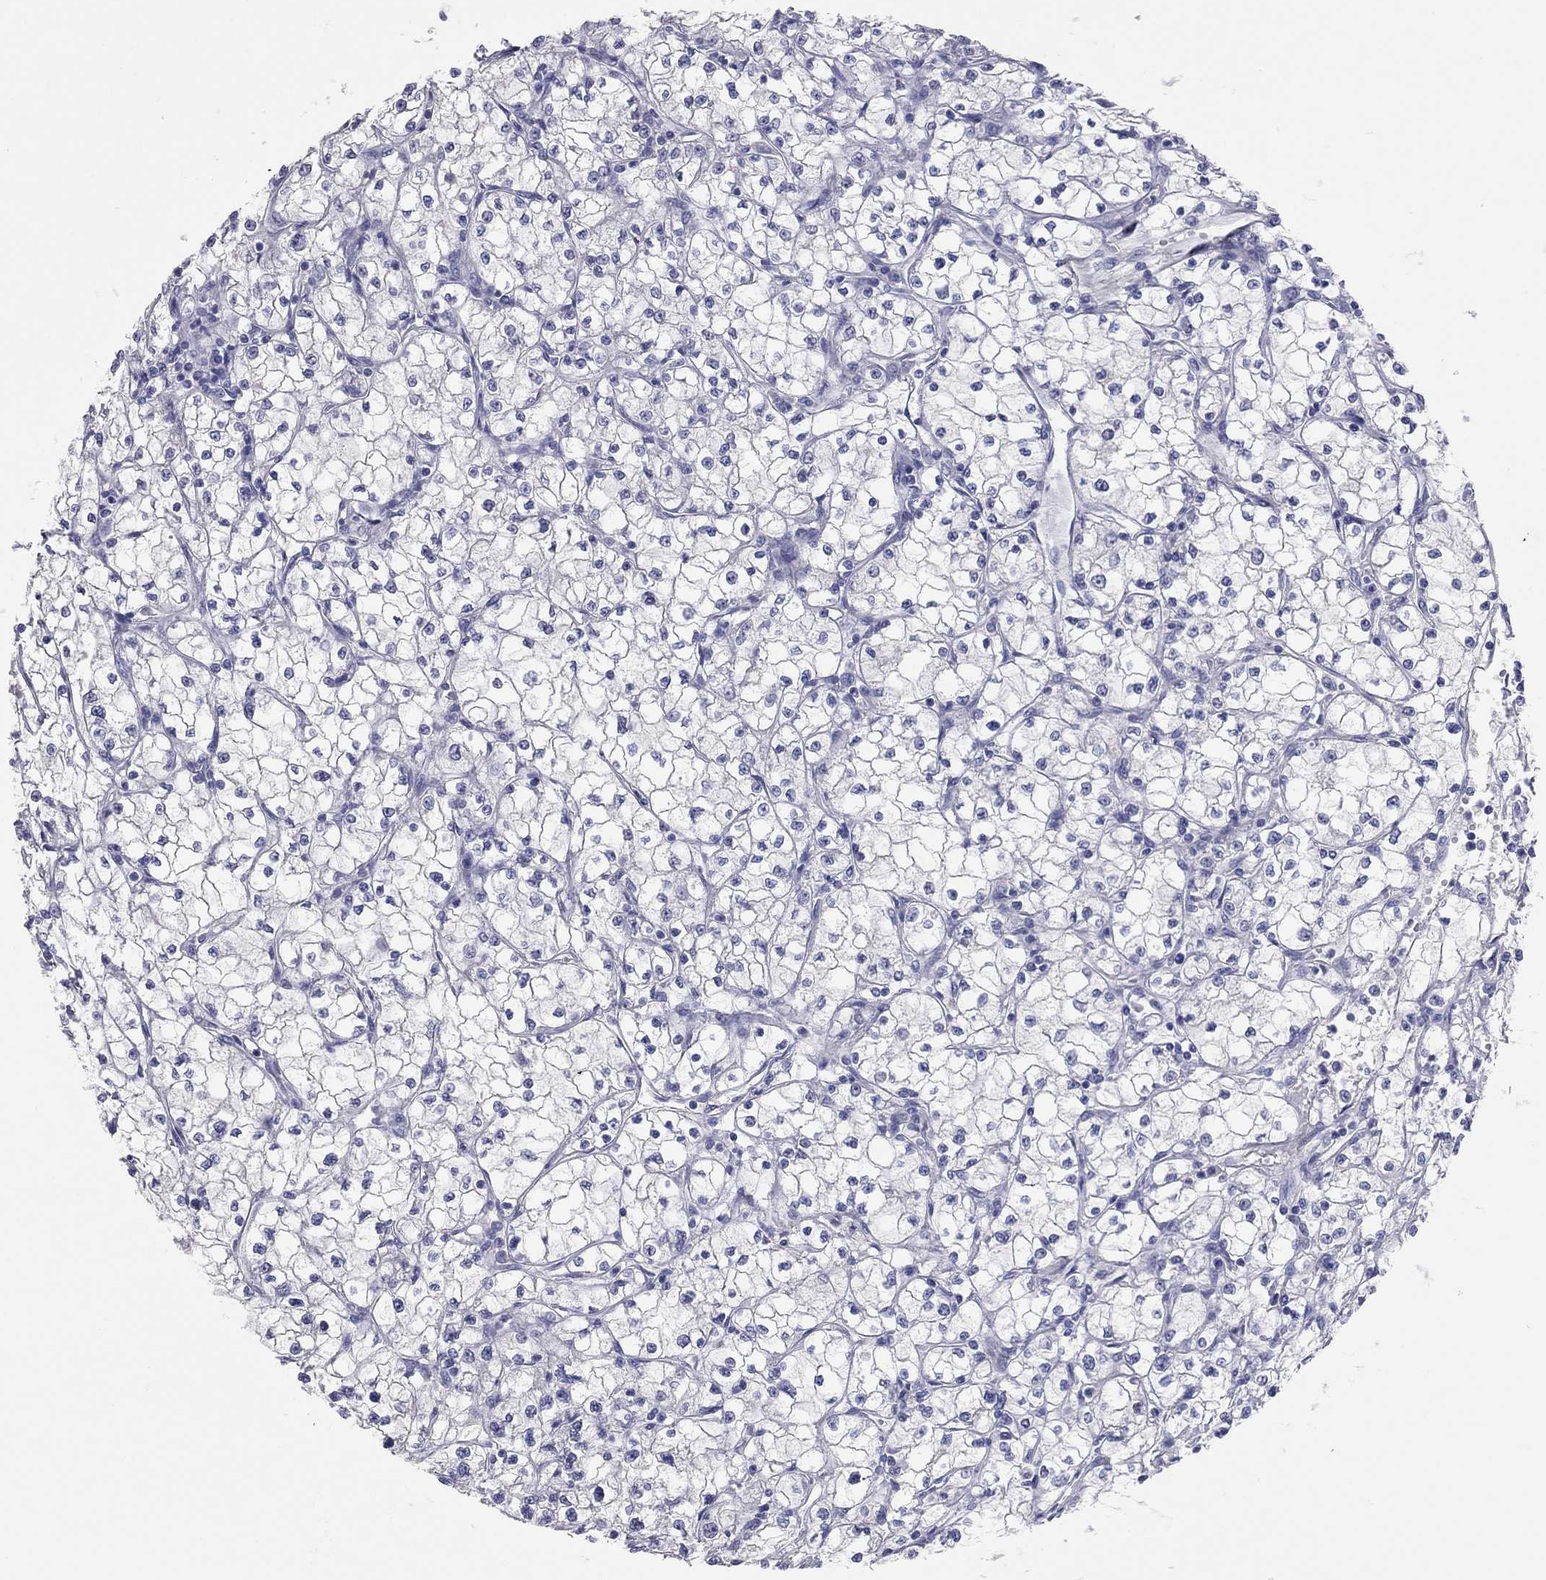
{"staining": {"intensity": "negative", "quantity": "none", "location": "none"}, "tissue": "renal cancer", "cell_type": "Tumor cells", "image_type": "cancer", "snomed": [{"axis": "morphology", "description": "Adenocarcinoma, NOS"}, {"axis": "topography", "description": "Kidney"}], "caption": "Tumor cells show no significant protein positivity in renal adenocarcinoma. (Immunohistochemistry (ihc), brightfield microscopy, high magnification).", "gene": "KCNB1", "patient": {"sex": "male", "age": 67}}